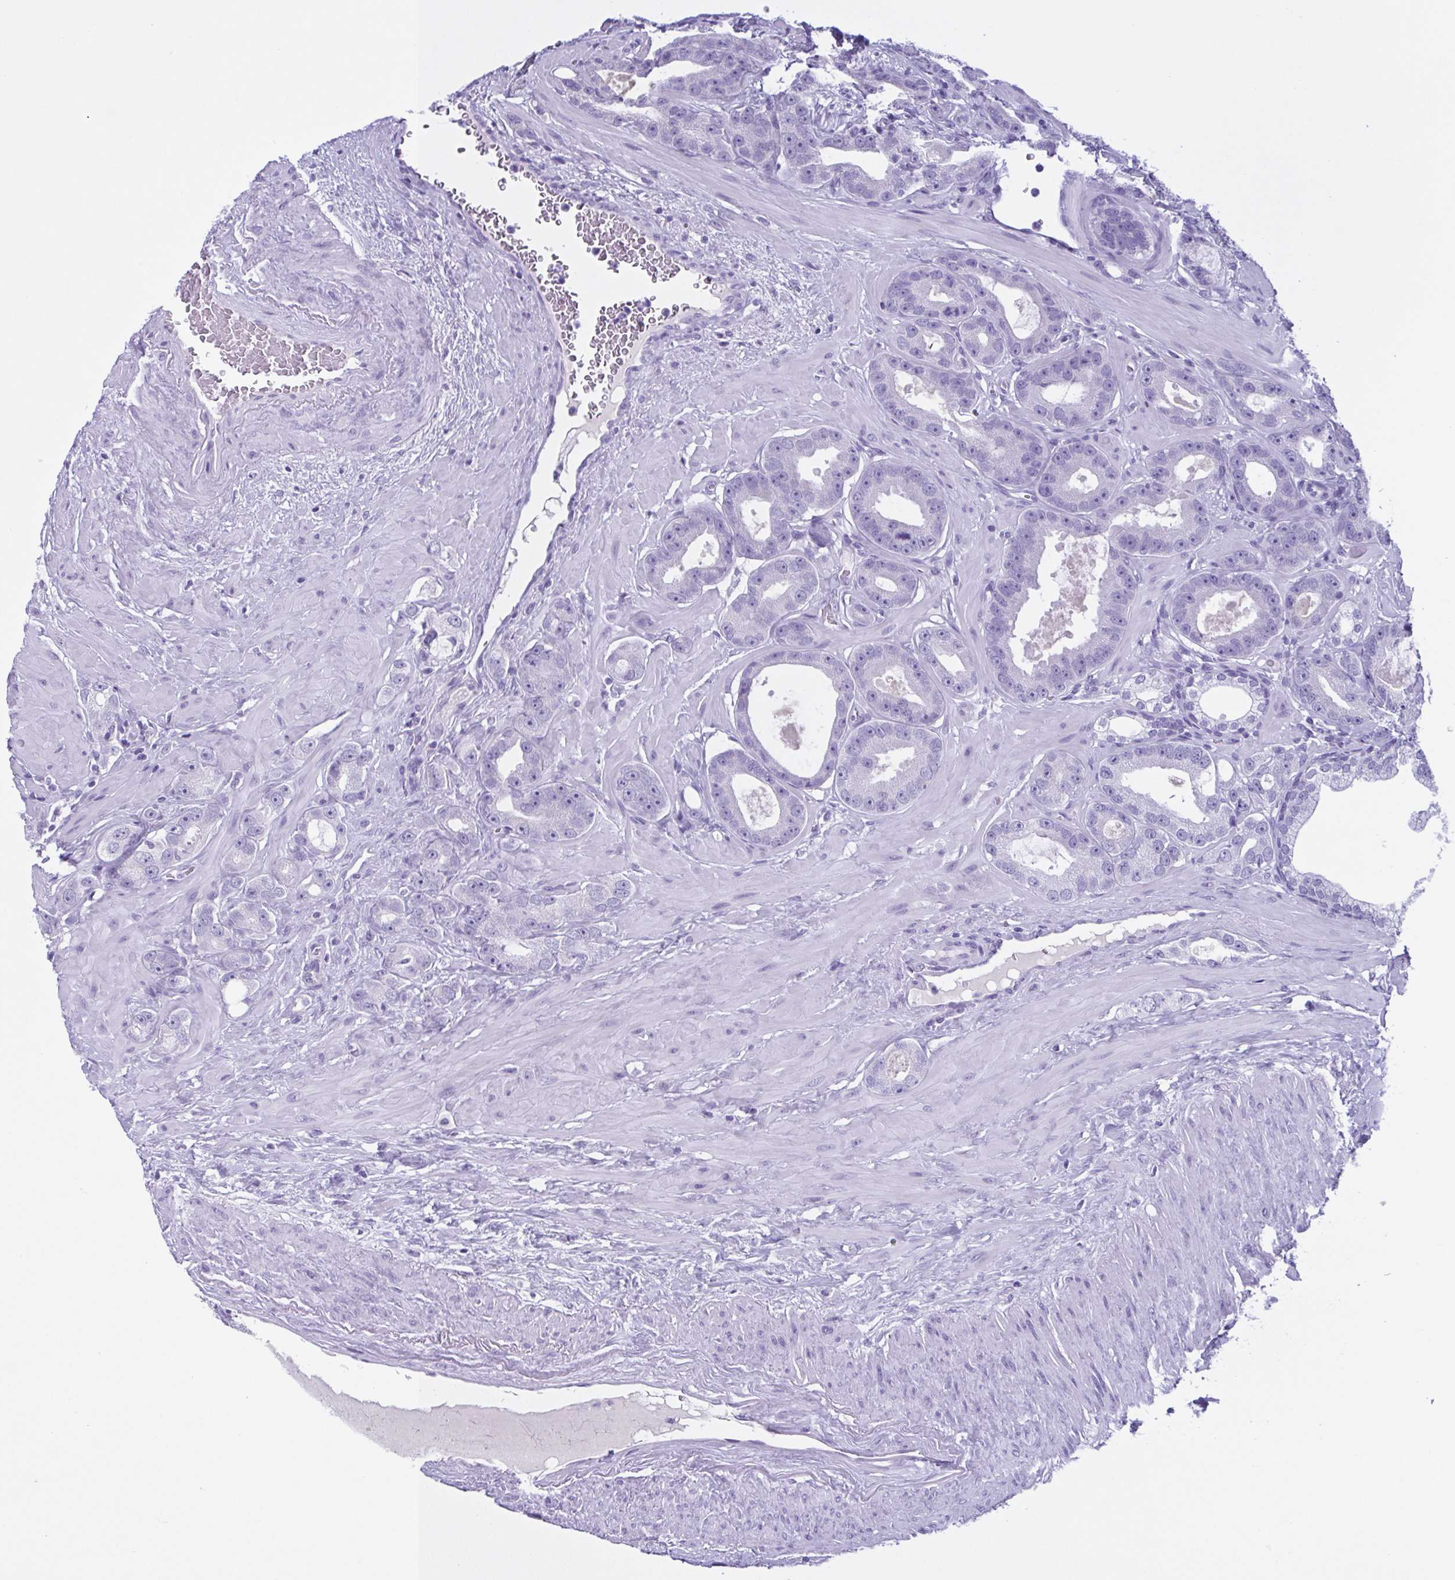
{"staining": {"intensity": "negative", "quantity": "none", "location": "none"}, "tissue": "prostate cancer", "cell_type": "Tumor cells", "image_type": "cancer", "snomed": [{"axis": "morphology", "description": "Adenocarcinoma, High grade"}, {"axis": "topography", "description": "Prostate"}], "caption": "An immunohistochemistry micrograph of prostate cancer (adenocarcinoma (high-grade)) is shown. There is no staining in tumor cells of prostate cancer (adenocarcinoma (high-grade)).", "gene": "INAFM1", "patient": {"sex": "male", "age": 65}}